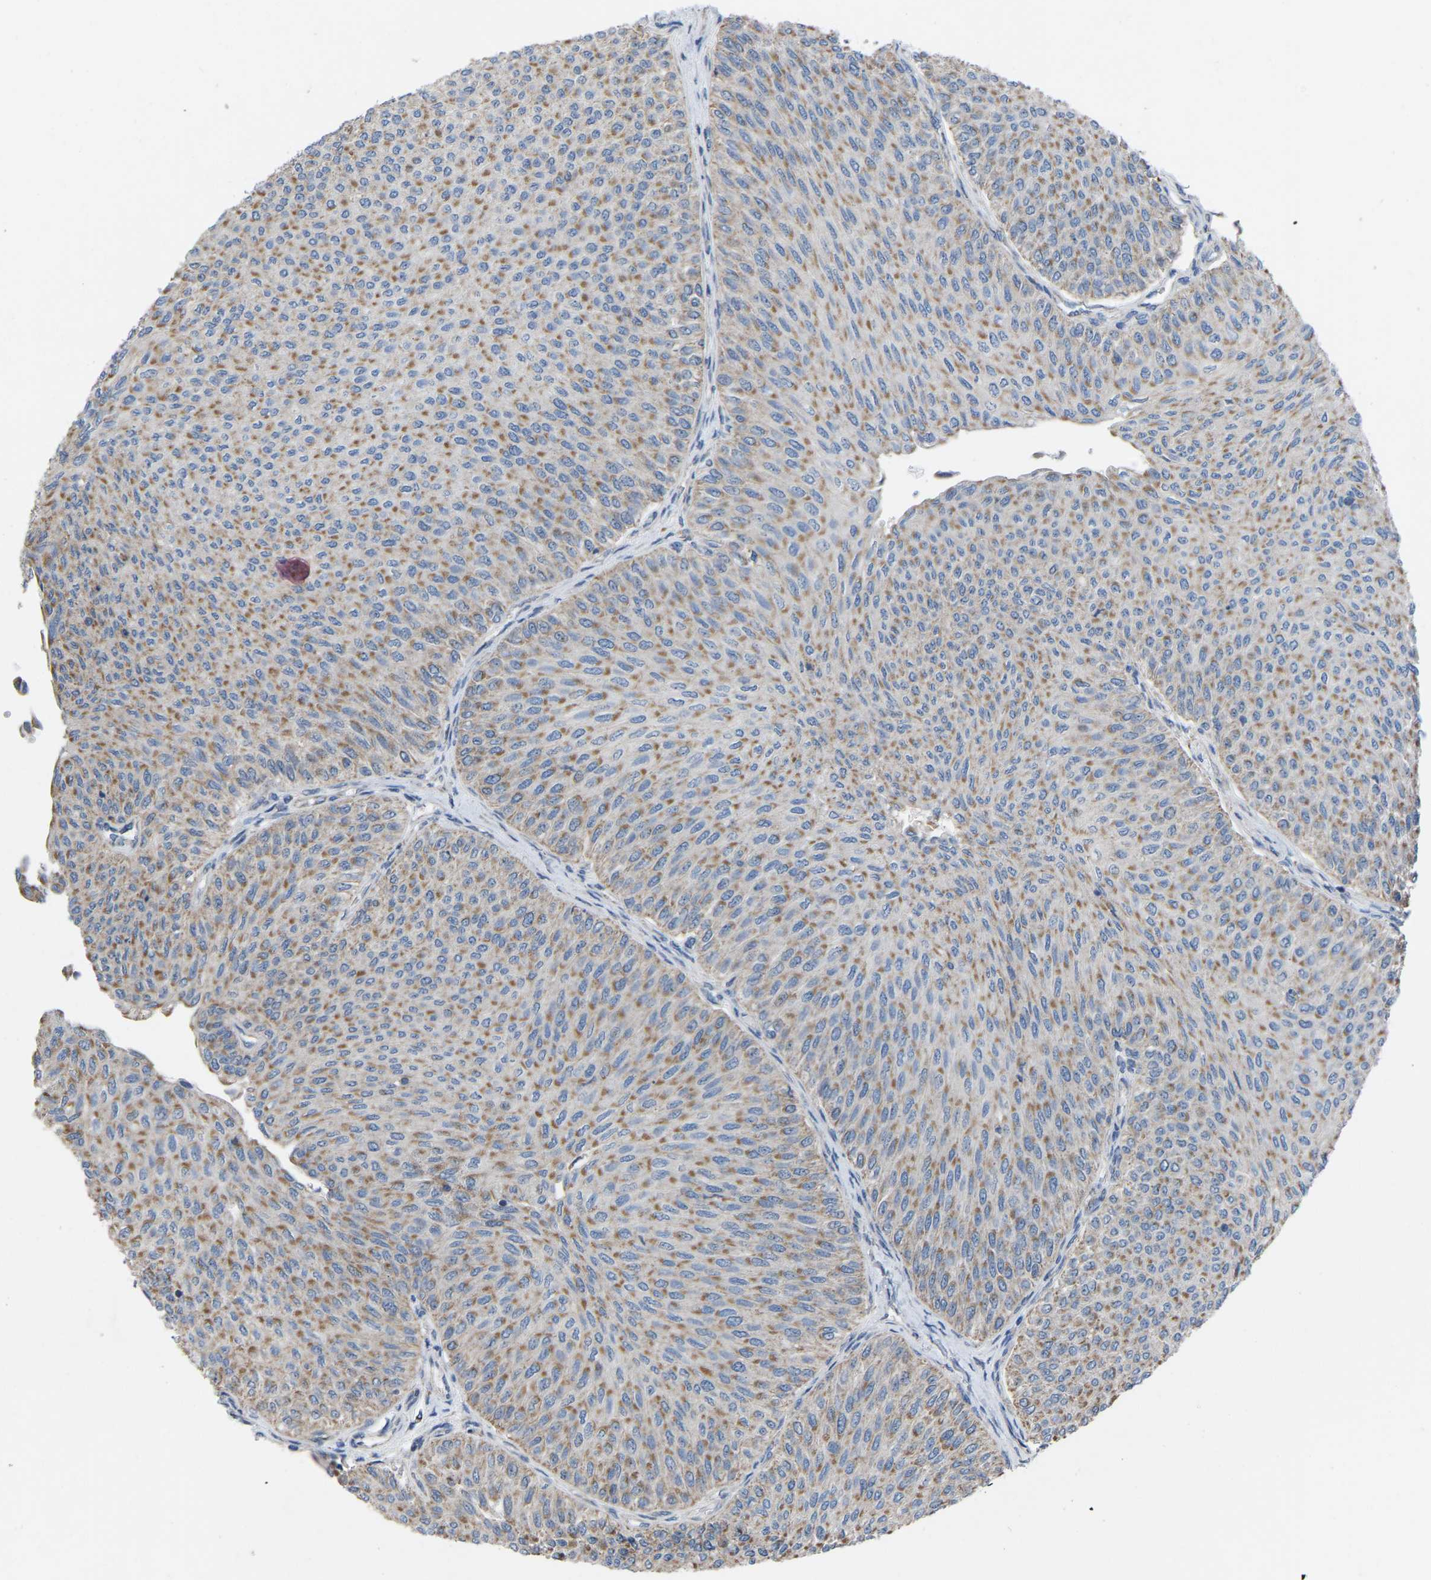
{"staining": {"intensity": "moderate", "quantity": ">75%", "location": "cytoplasmic/membranous"}, "tissue": "urothelial cancer", "cell_type": "Tumor cells", "image_type": "cancer", "snomed": [{"axis": "morphology", "description": "Urothelial carcinoma, Low grade"}, {"axis": "topography", "description": "Urinary bladder"}], "caption": "A histopathology image of human urothelial cancer stained for a protein shows moderate cytoplasmic/membranous brown staining in tumor cells.", "gene": "BCL10", "patient": {"sex": "male", "age": 78}}